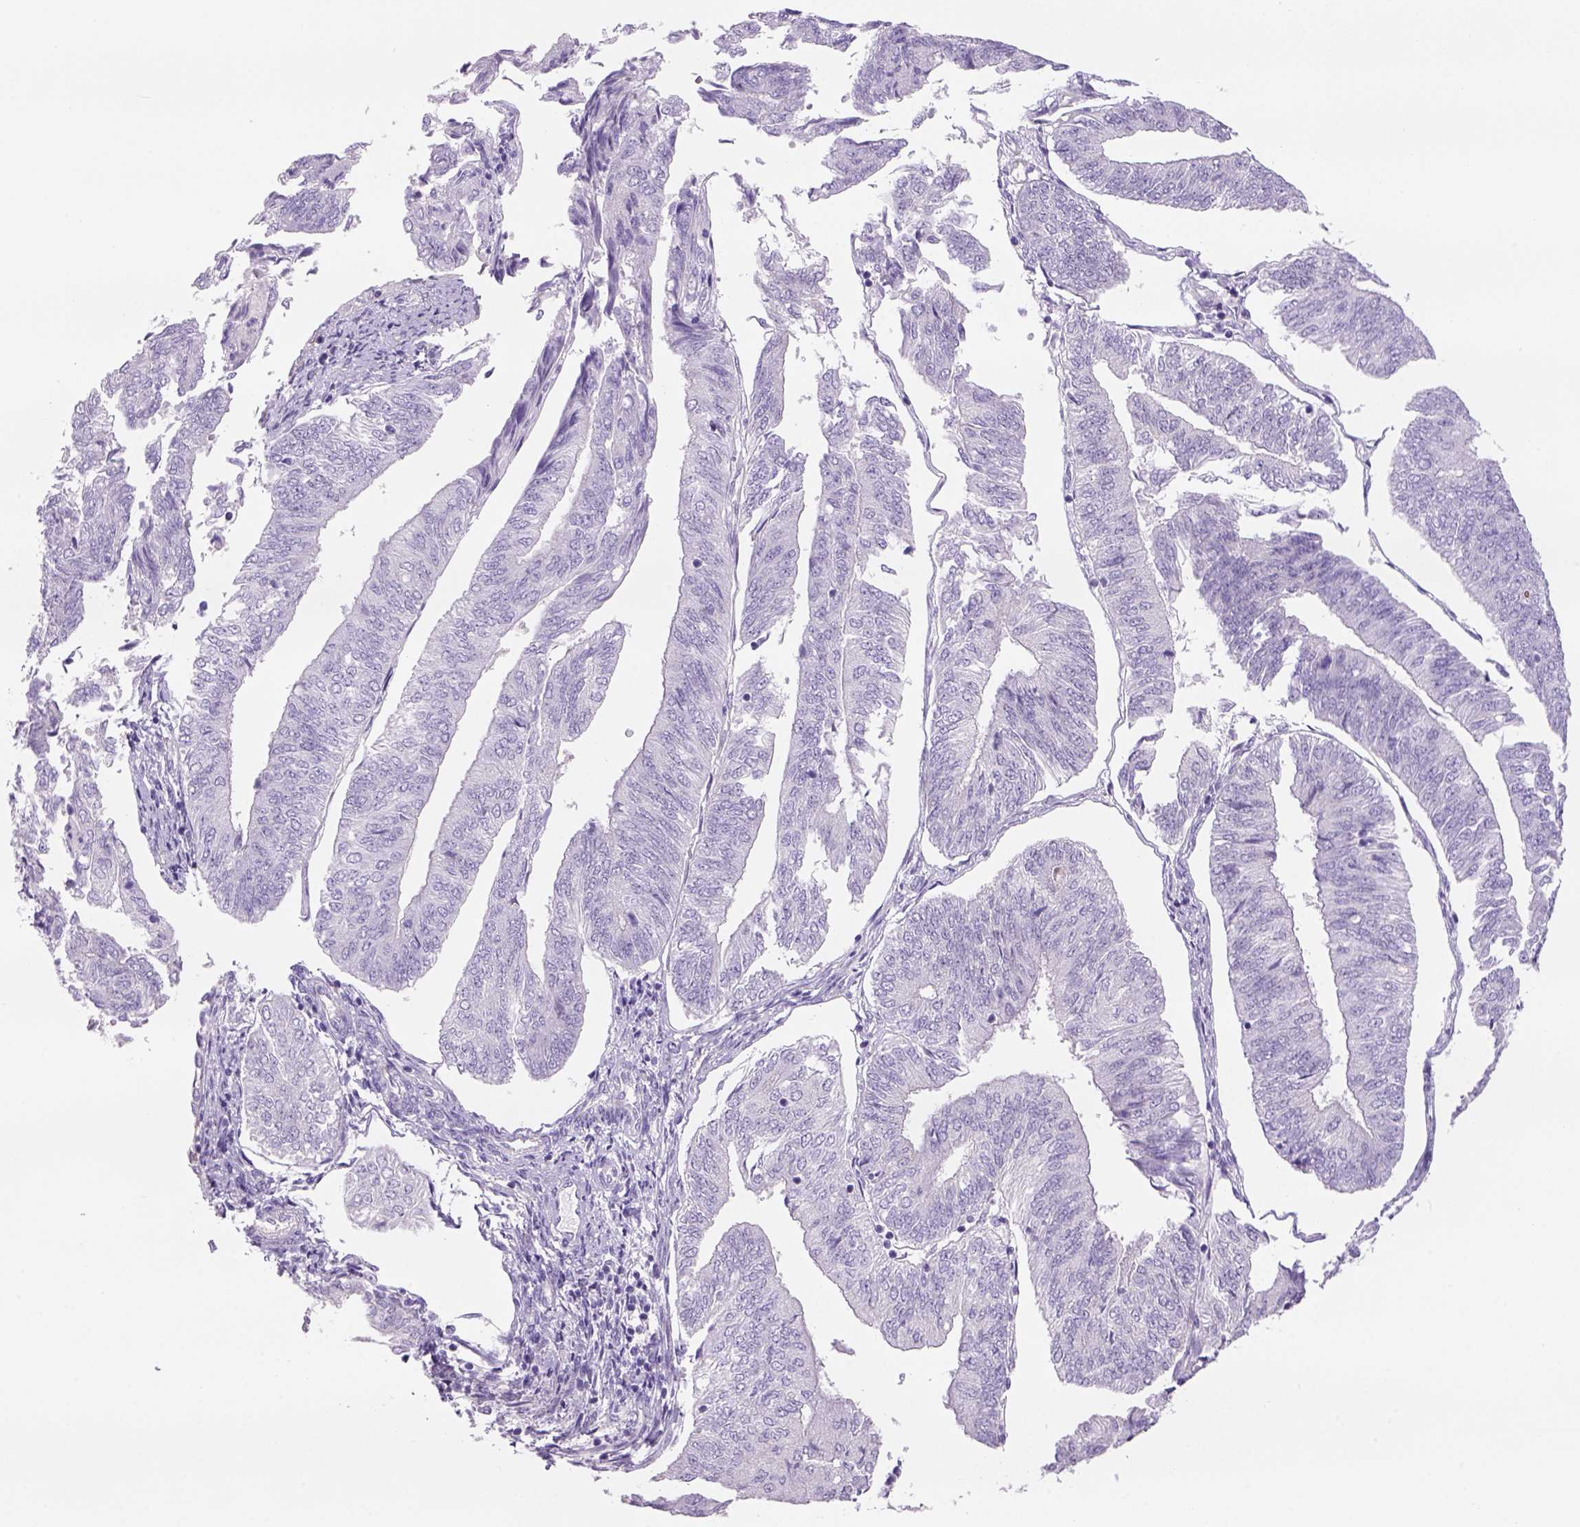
{"staining": {"intensity": "negative", "quantity": "none", "location": "none"}, "tissue": "endometrial cancer", "cell_type": "Tumor cells", "image_type": "cancer", "snomed": [{"axis": "morphology", "description": "Adenocarcinoma, NOS"}, {"axis": "topography", "description": "Endometrium"}], "caption": "Tumor cells are negative for protein expression in human endometrial adenocarcinoma. (DAB immunohistochemistry (IHC) with hematoxylin counter stain).", "gene": "TENM4", "patient": {"sex": "female", "age": 58}}